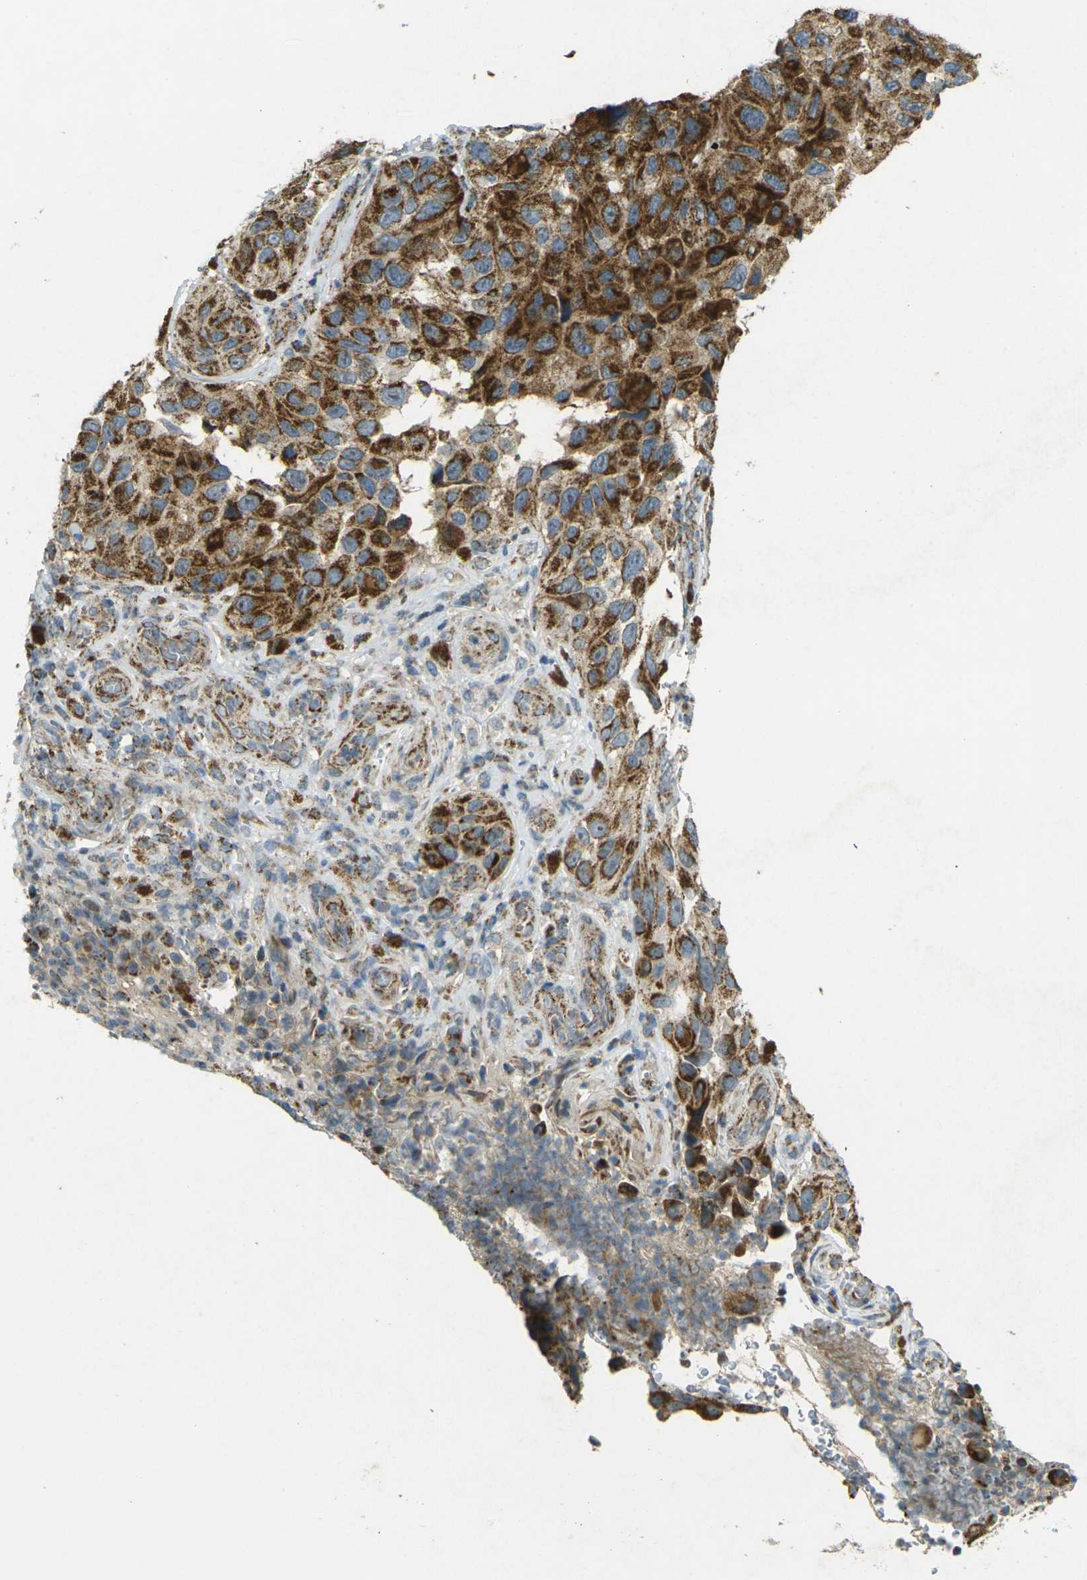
{"staining": {"intensity": "strong", "quantity": ">75%", "location": "cytoplasmic/membranous"}, "tissue": "melanoma", "cell_type": "Tumor cells", "image_type": "cancer", "snomed": [{"axis": "morphology", "description": "Malignant melanoma, NOS"}, {"axis": "topography", "description": "Skin"}], "caption": "Immunohistochemical staining of melanoma reveals high levels of strong cytoplasmic/membranous expression in about >75% of tumor cells.", "gene": "IGF1R", "patient": {"sex": "female", "age": 73}}